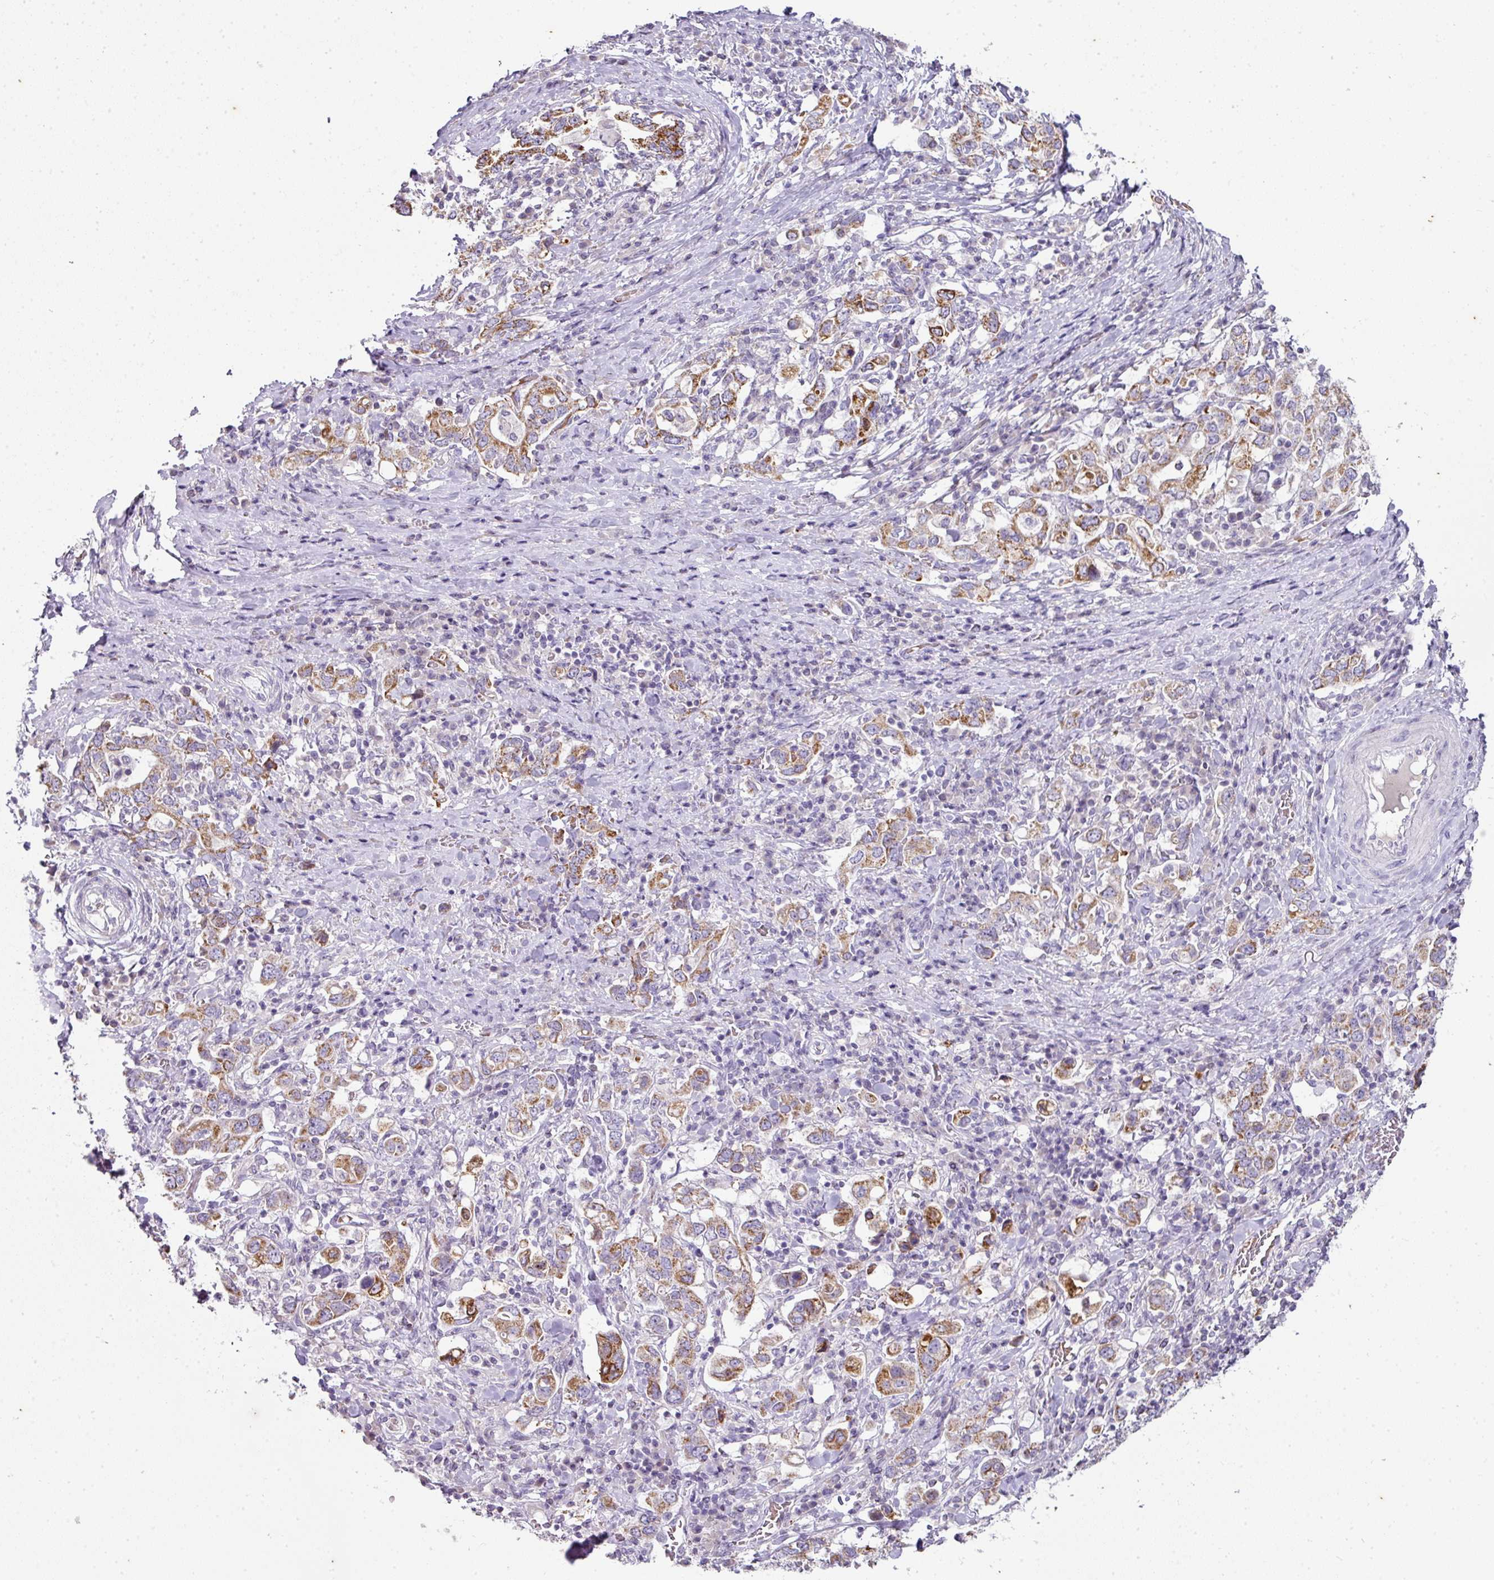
{"staining": {"intensity": "moderate", "quantity": ">75%", "location": "cytoplasmic/membranous"}, "tissue": "stomach cancer", "cell_type": "Tumor cells", "image_type": "cancer", "snomed": [{"axis": "morphology", "description": "Adenocarcinoma, NOS"}, {"axis": "topography", "description": "Stomach, upper"}, {"axis": "topography", "description": "Stomach"}], "caption": "Human stomach cancer (adenocarcinoma) stained with a protein marker reveals moderate staining in tumor cells.", "gene": "ANKRD18A", "patient": {"sex": "male", "age": 62}}